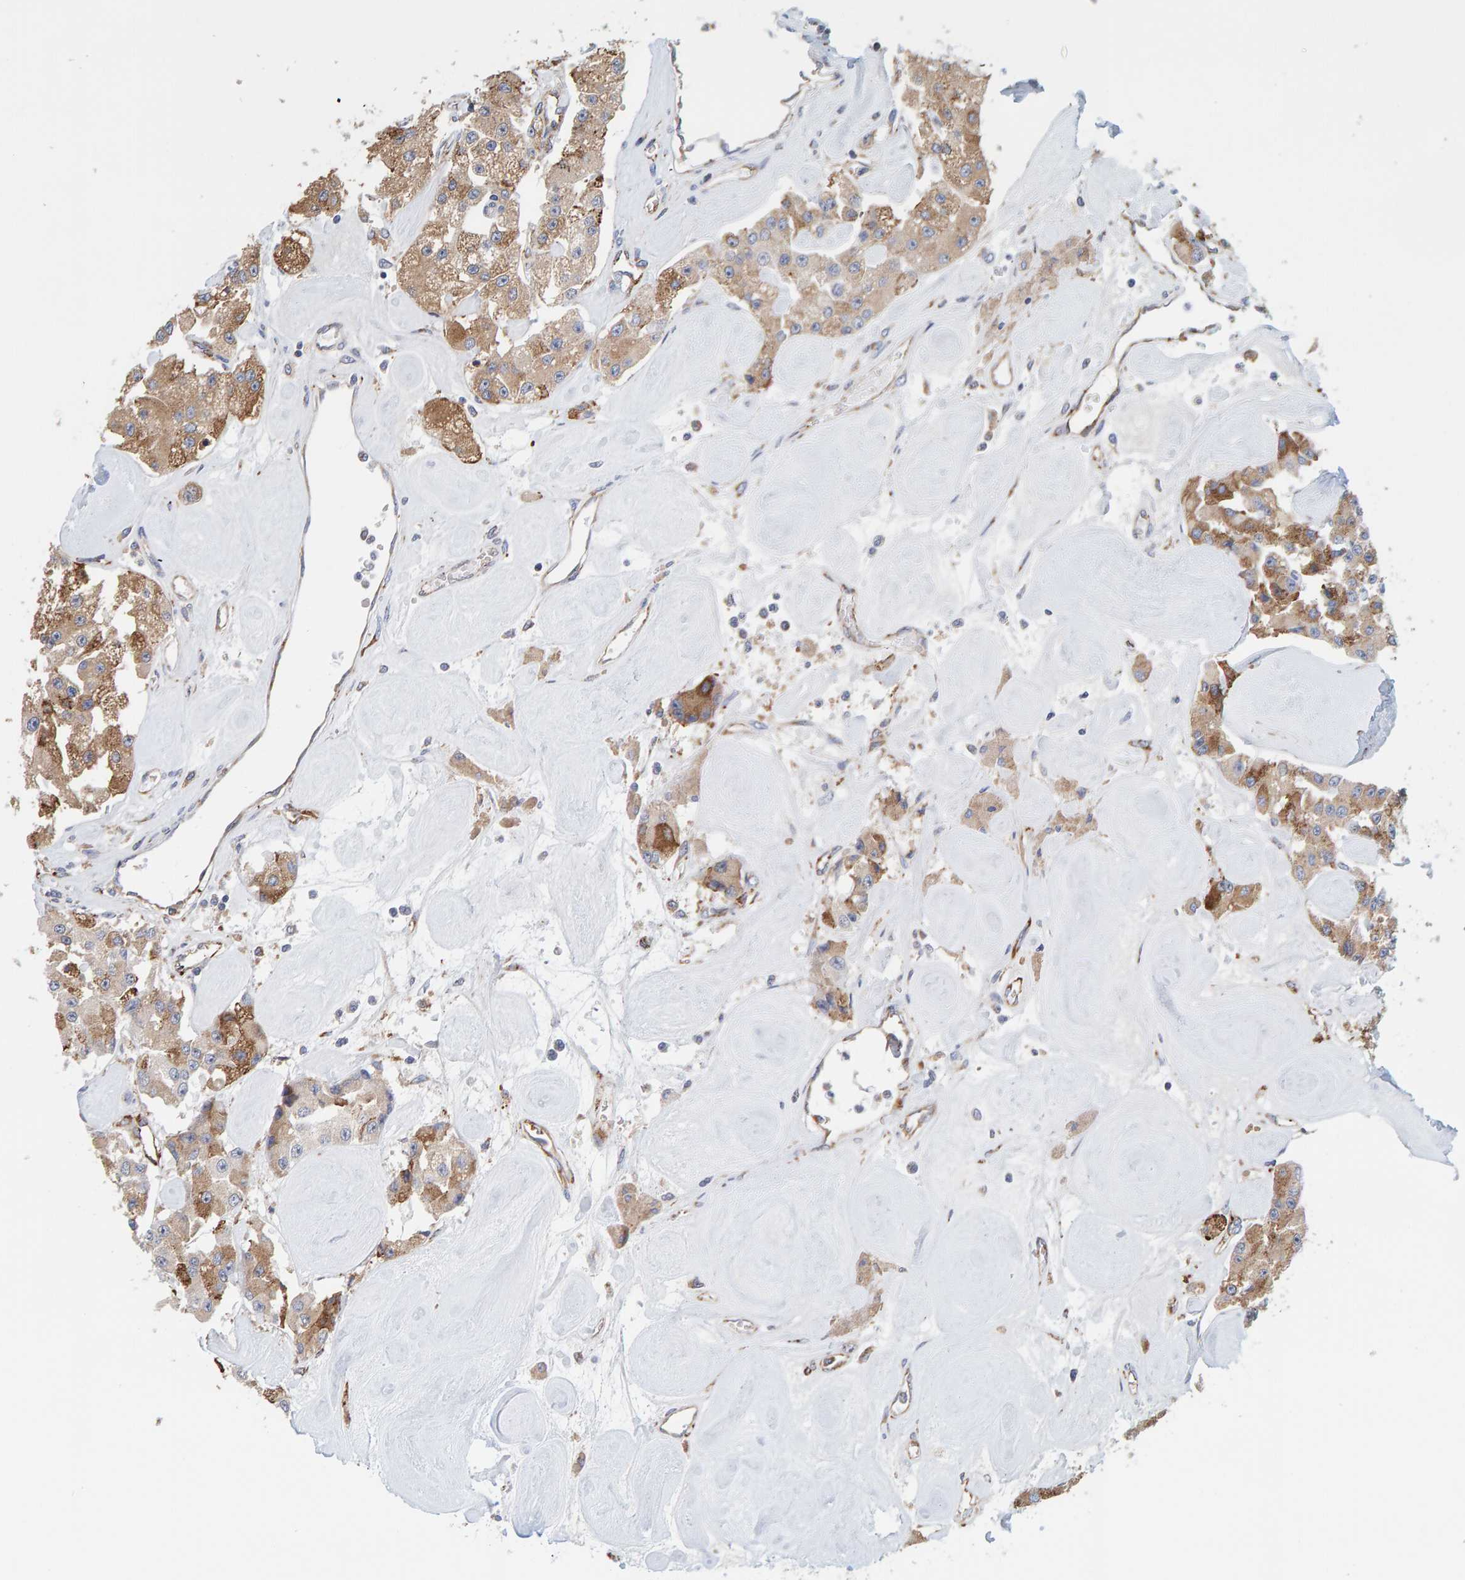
{"staining": {"intensity": "moderate", "quantity": ">75%", "location": "cytoplasmic/membranous"}, "tissue": "carcinoid", "cell_type": "Tumor cells", "image_type": "cancer", "snomed": [{"axis": "morphology", "description": "Carcinoid, malignant, NOS"}, {"axis": "topography", "description": "Pancreas"}], "caption": "An IHC photomicrograph of neoplastic tissue is shown. Protein staining in brown highlights moderate cytoplasmic/membranous positivity in carcinoid within tumor cells.", "gene": "SGPL1", "patient": {"sex": "male", "age": 41}}